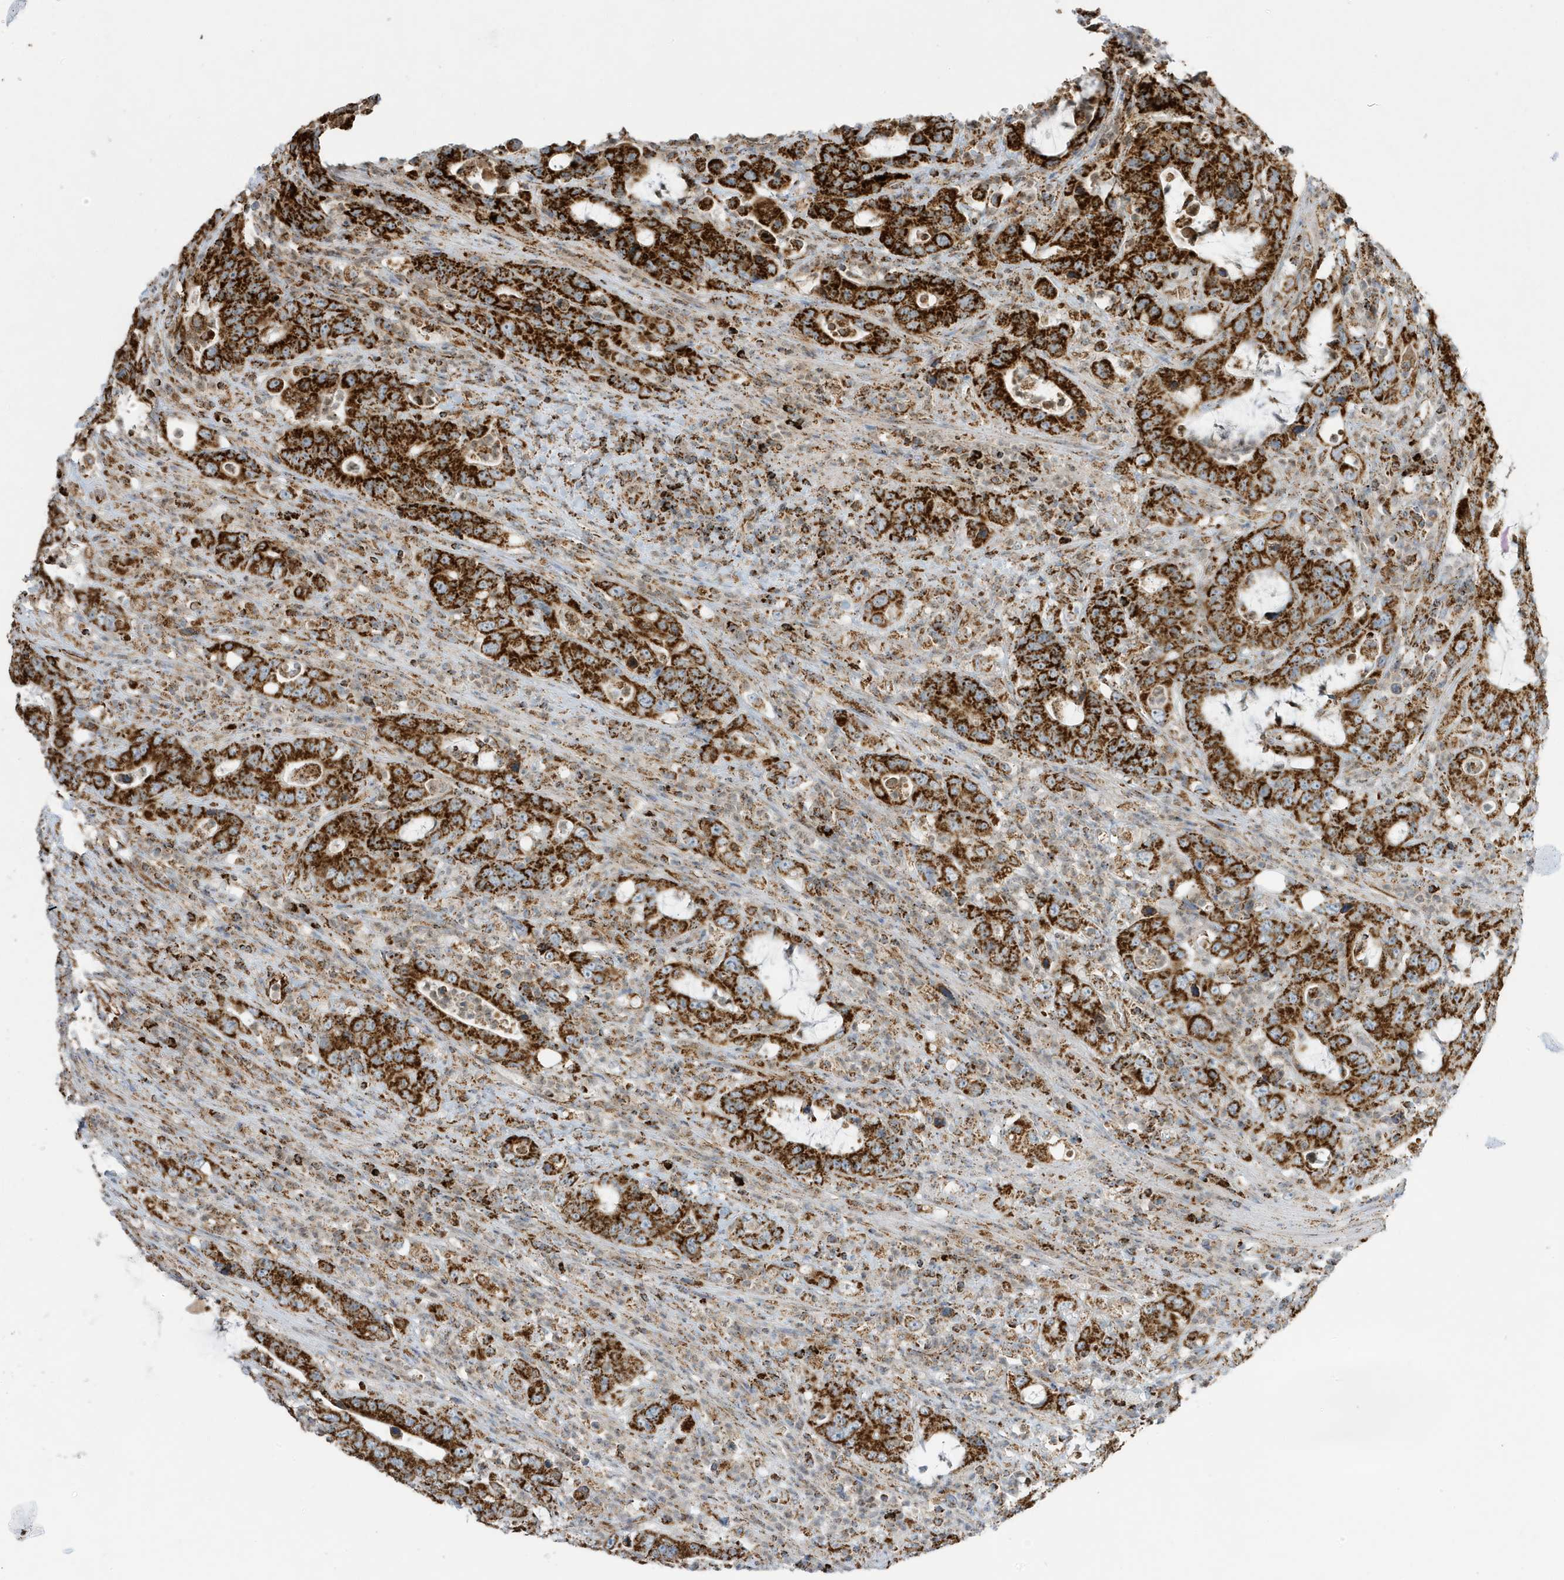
{"staining": {"intensity": "strong", "quantity": ">75%", "location": "cytoplasmic/membranous"}, "tissue": "colorectal cancer", "cell_type": "Tumor cells", "image_type": "cancer", "snomed": [{"axis": "morphology", "description": "Adenocarcinoma, NOS"}, {"axis": "topography", "description": "Colon"}], "caption": "DAB immunohistochemical staining of human colorectal adenocarcinoma demonstrates strong cytoplasmic/membranous protein staining in about >75% of tumor cells.", "gene": "ATP5ME", "patient": {"sex": "female", "age": 75}}